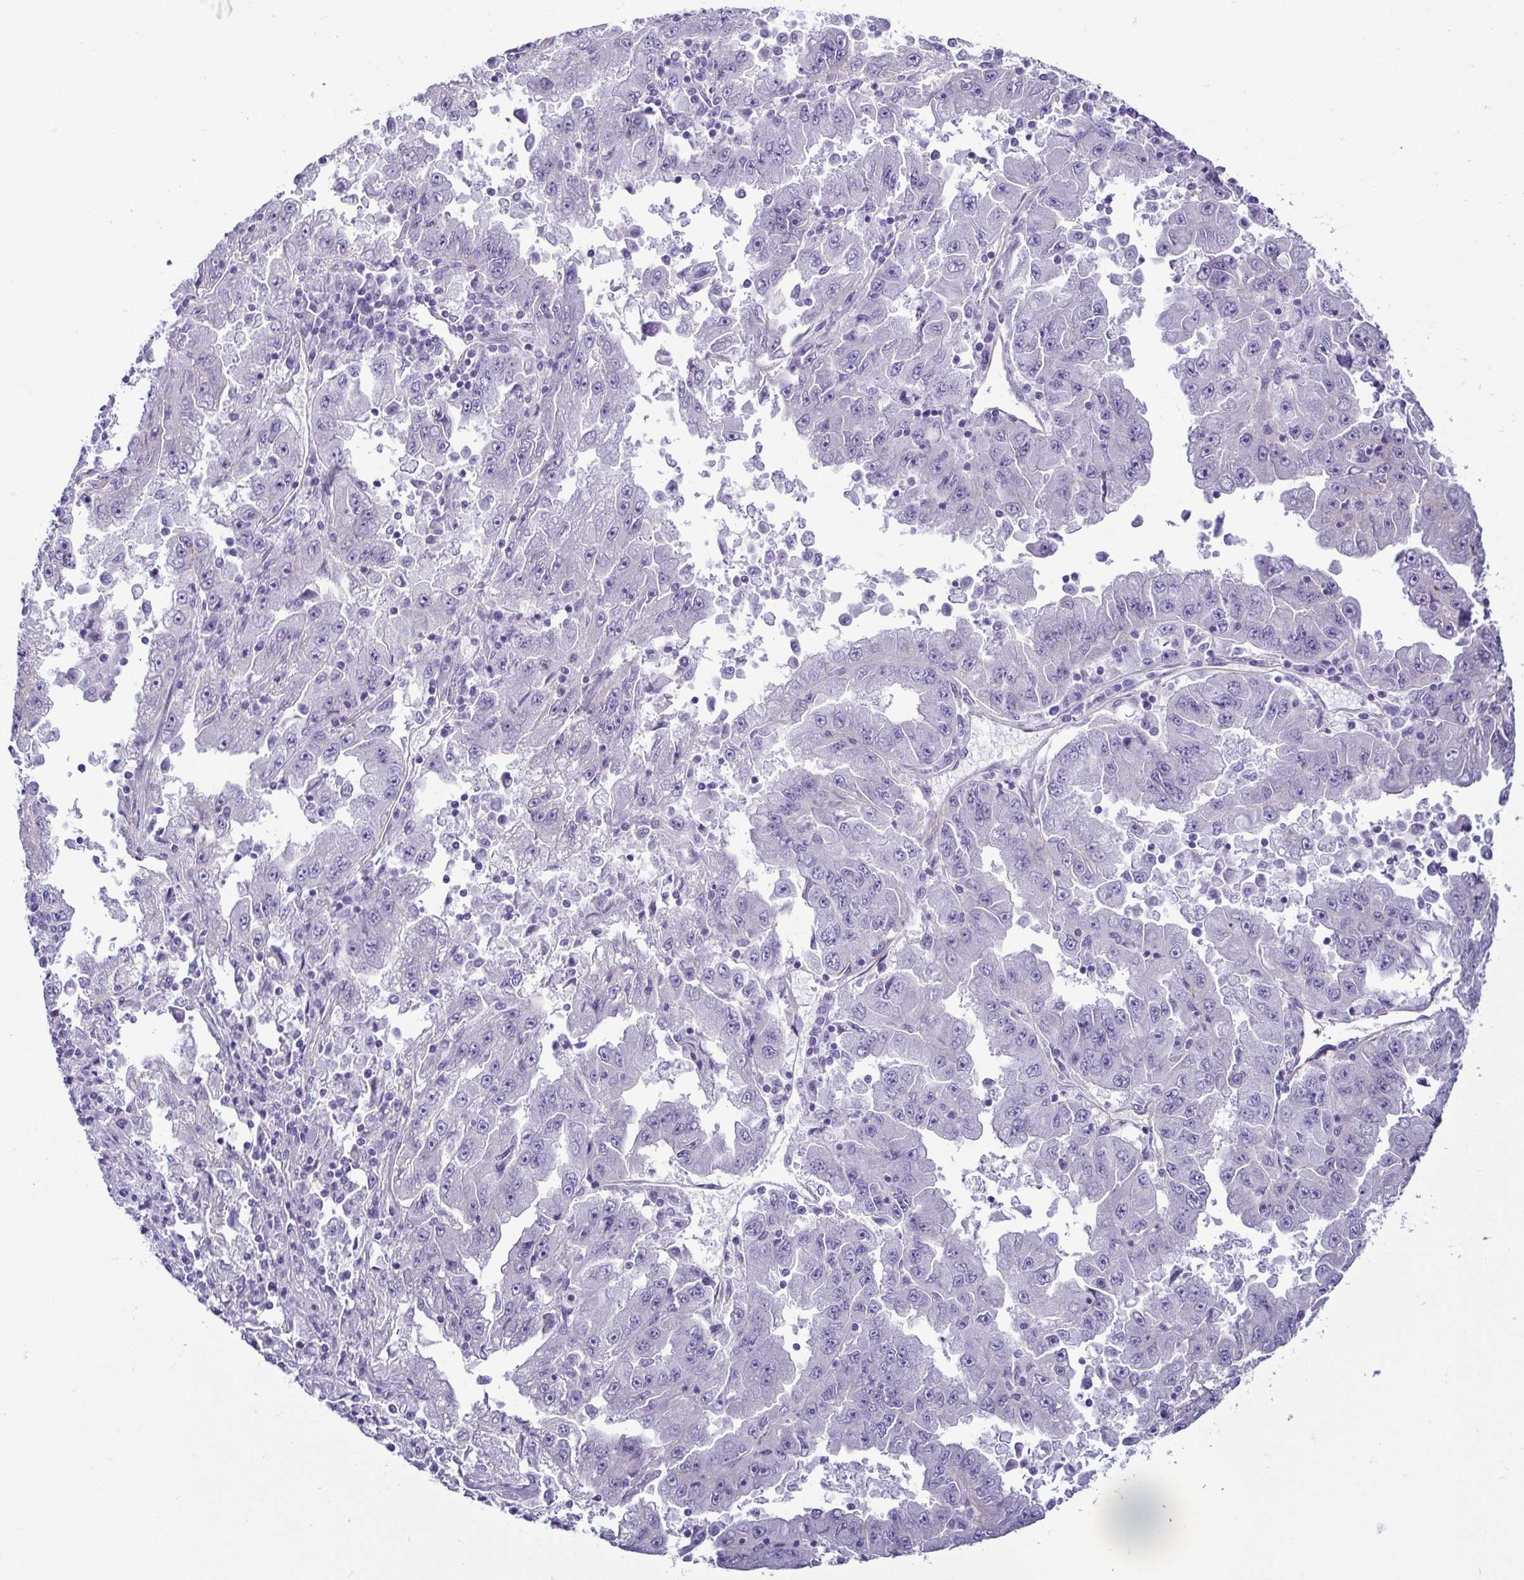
{"staining": {"intensity": "negative", "quantity": "none", "location": "none"}, "tissue": "lung cancer", "cell_type": "Tumor cells", "image_type": "cancer", "snomed": [{"axis": "morphology", "description": "Adenocarcinoma, NOS"}, {"axis": "morphology", "description": "Adenocarcinoma primary or metastatic"}, {"axis": "topography", "description": "Lung"}], "caption": "Immunohistochemical staining of adenocarcinoma primary or metastatic (lung) demonstrates no significant positivity in tumor cells.", "gene": "CASP14", "patient": {"sex": "male", "age": 74}}